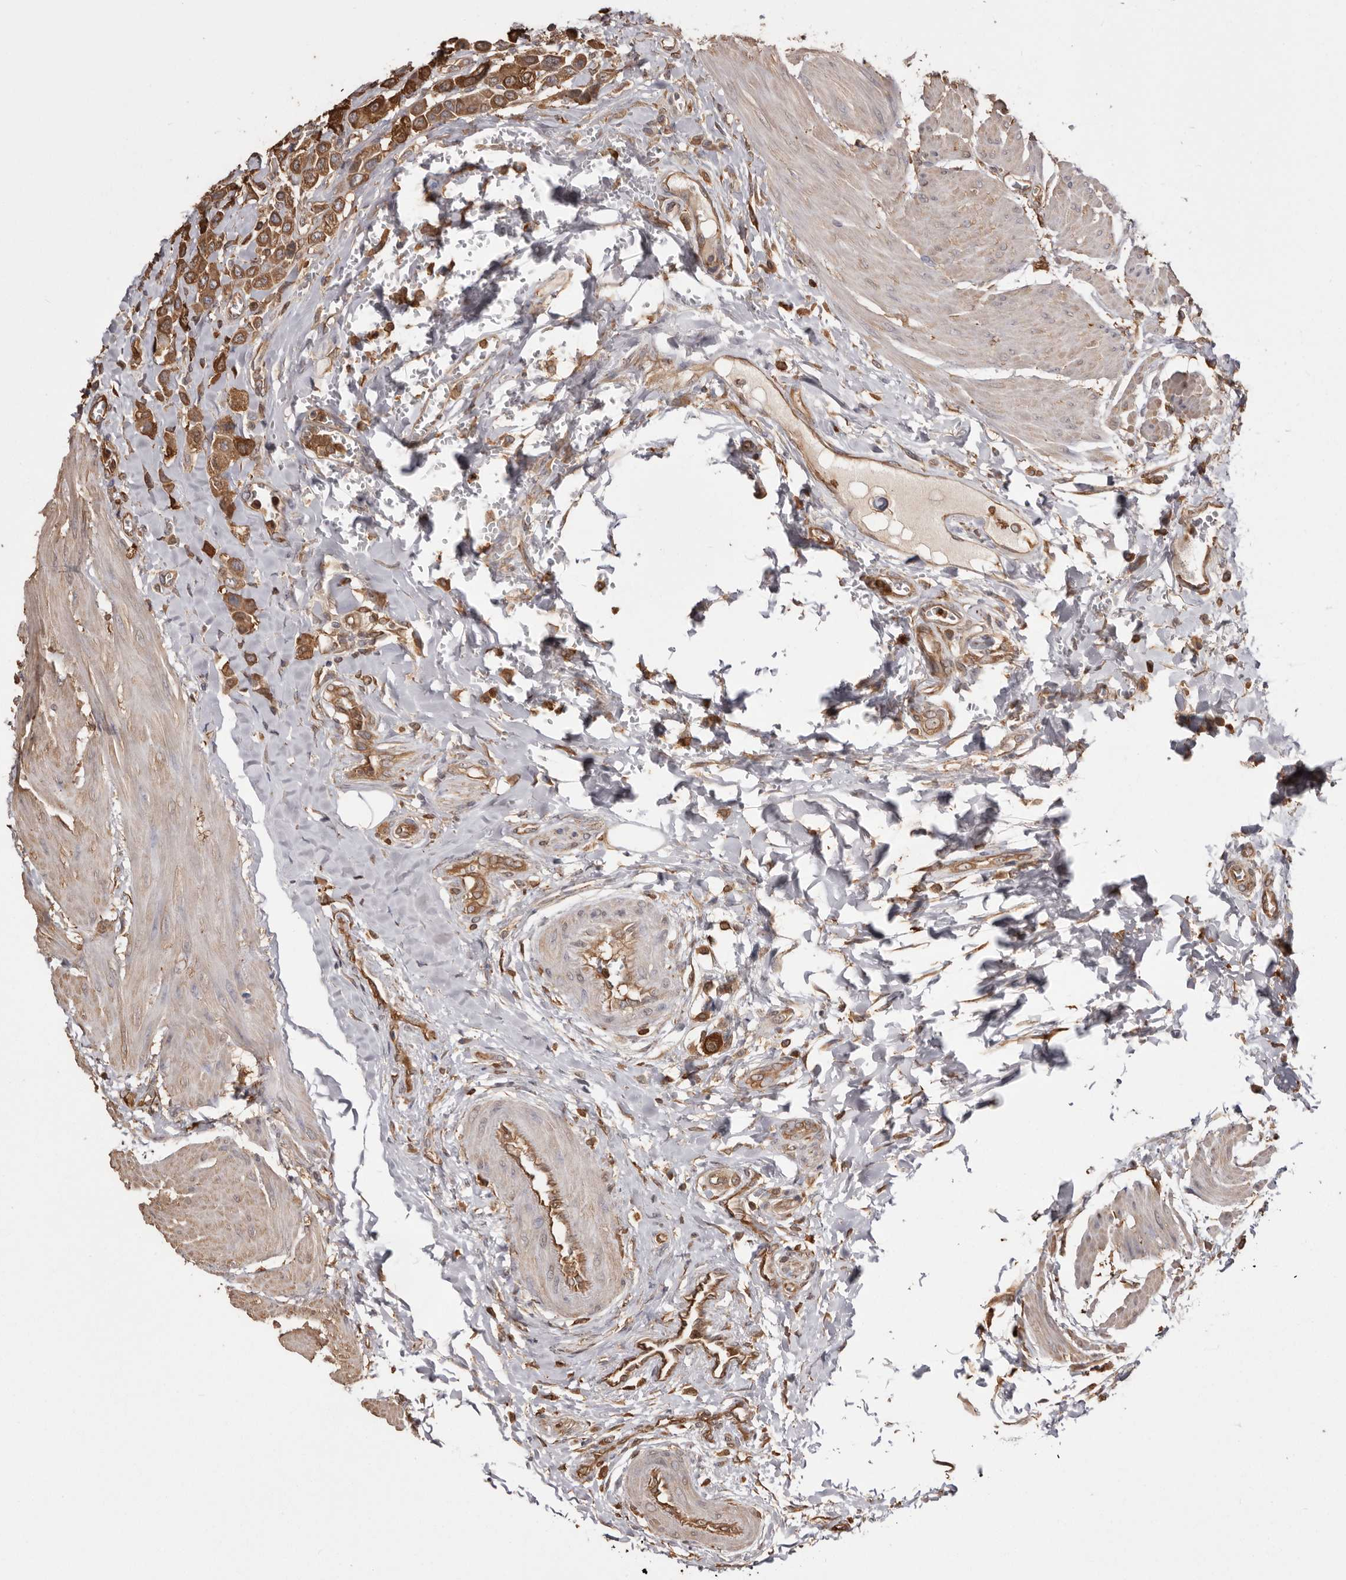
{"staining": {"intensity": "moderate", "quantity": ">75%", "location": "cytoplasmic/membranous"}, "tissue": "urothelial cancer", "cell_type": "Tumor cells", "image_type": "cancer", "snomed": [{"axis": "morphology", "description": "Urothelial carcinoma, High grade"}, {"axis": "topography", "description": "Urinary bladder"}], "caption": "Urothelial cancer was stained to show a protein in brown. There is medium levels of moderate cytoplasmic/membranous positivity in about >75% of tumor cells.", "gene": "PKM", "patient": {"sex": "male", "age": 50}}